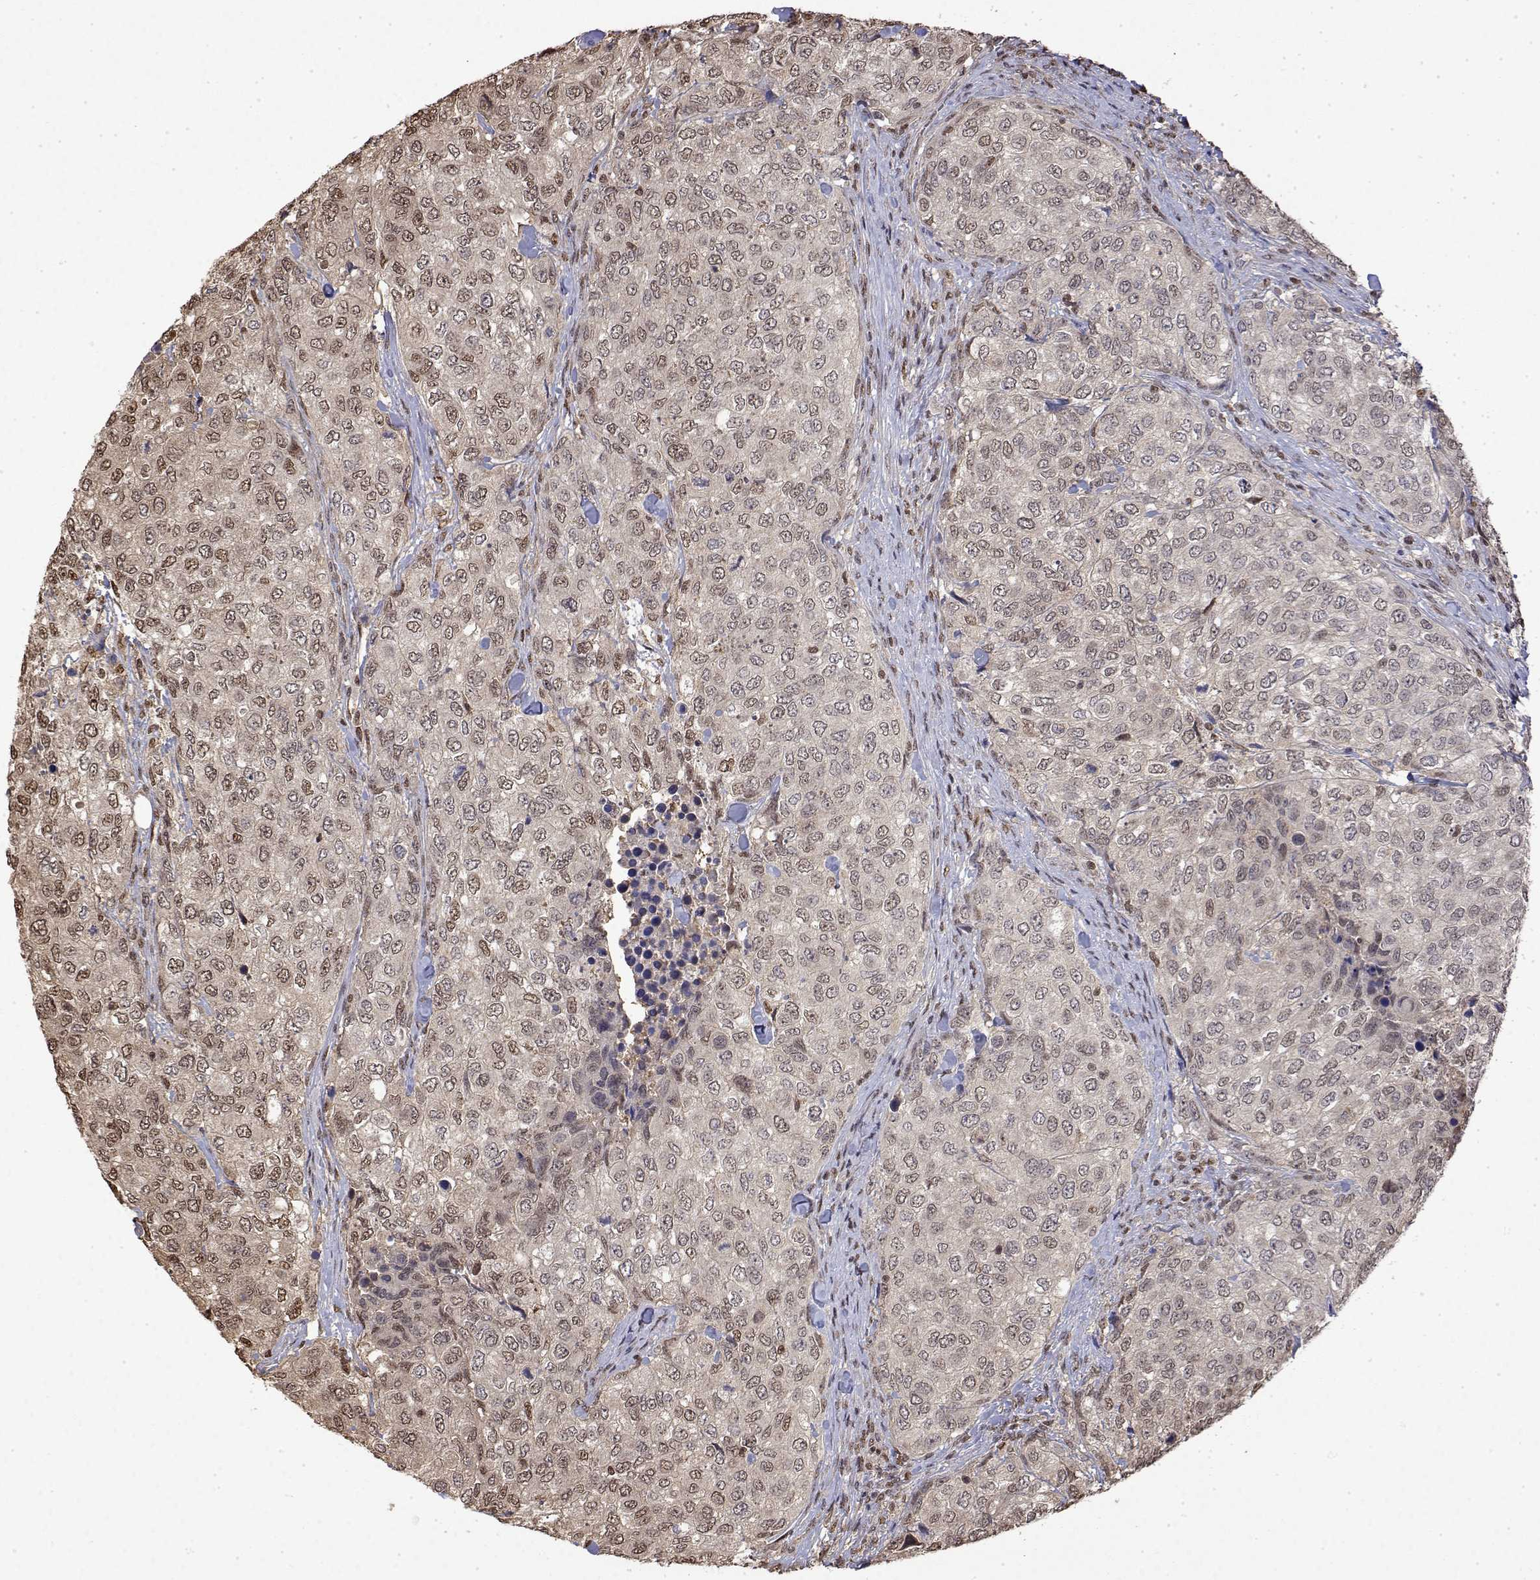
{"staining": {"intensity": "negative", "quantity": "none", "location": "none"}, "tissue": "urothelial cancer", "cell_type": "Tumor cells", "image_type": "cancer", "snomed": [{"axis": "morphology", "description": "Urothelial carcinoma, High grade"}, {"axis": "topography", "description": "Urinary bladder"}], "caption": "Immunohistochemistry (IHC) photomicrograph of human urothelial cancer stained for a protein (brown), which demonstrates no staining in tumor cells.", "gene": "TPI1", "patient": {"sex": "female", "age": 78}}